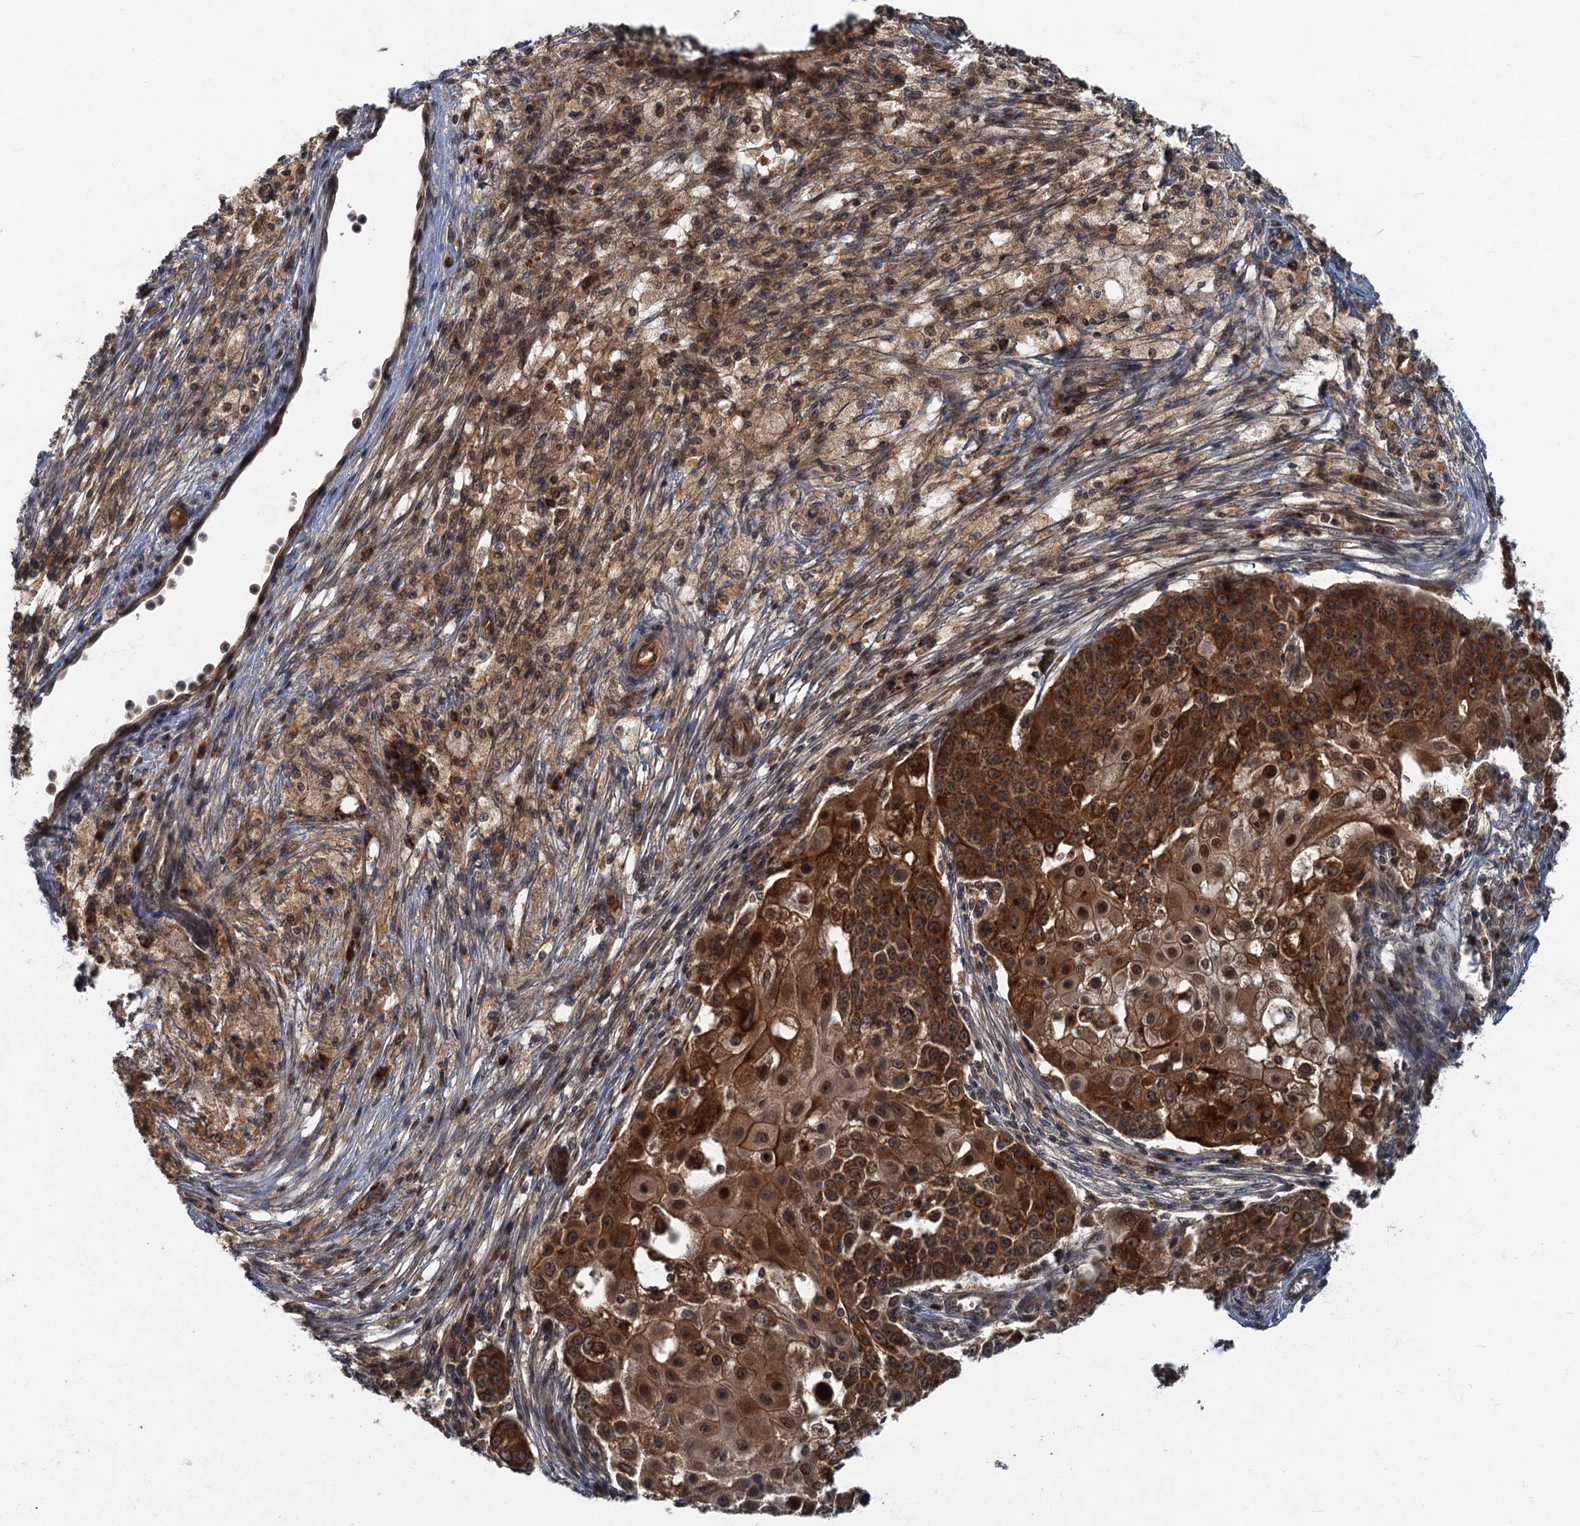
{"staining": {"intensity": "strong", "quantity": ">75%", "location": "cytoplasmic/membranous,nuclear"}, "tissue": "ovarian cancer", "cell_type": "Tumor cells", "image_type": "cancer", "snomed": [{"axis": "morphology", "description": "Carcinoma, endometroid"}, {"axis": "topography", "description": "Ovary"}], "caption": "This is an image of IHC staining of ovarian cancer, which shows strong expression in the cytoplasmic/membranous and nuclear of tumor cells.", "gene": "SLC11A2", "patient": {"sex": "female", "age": 42}}